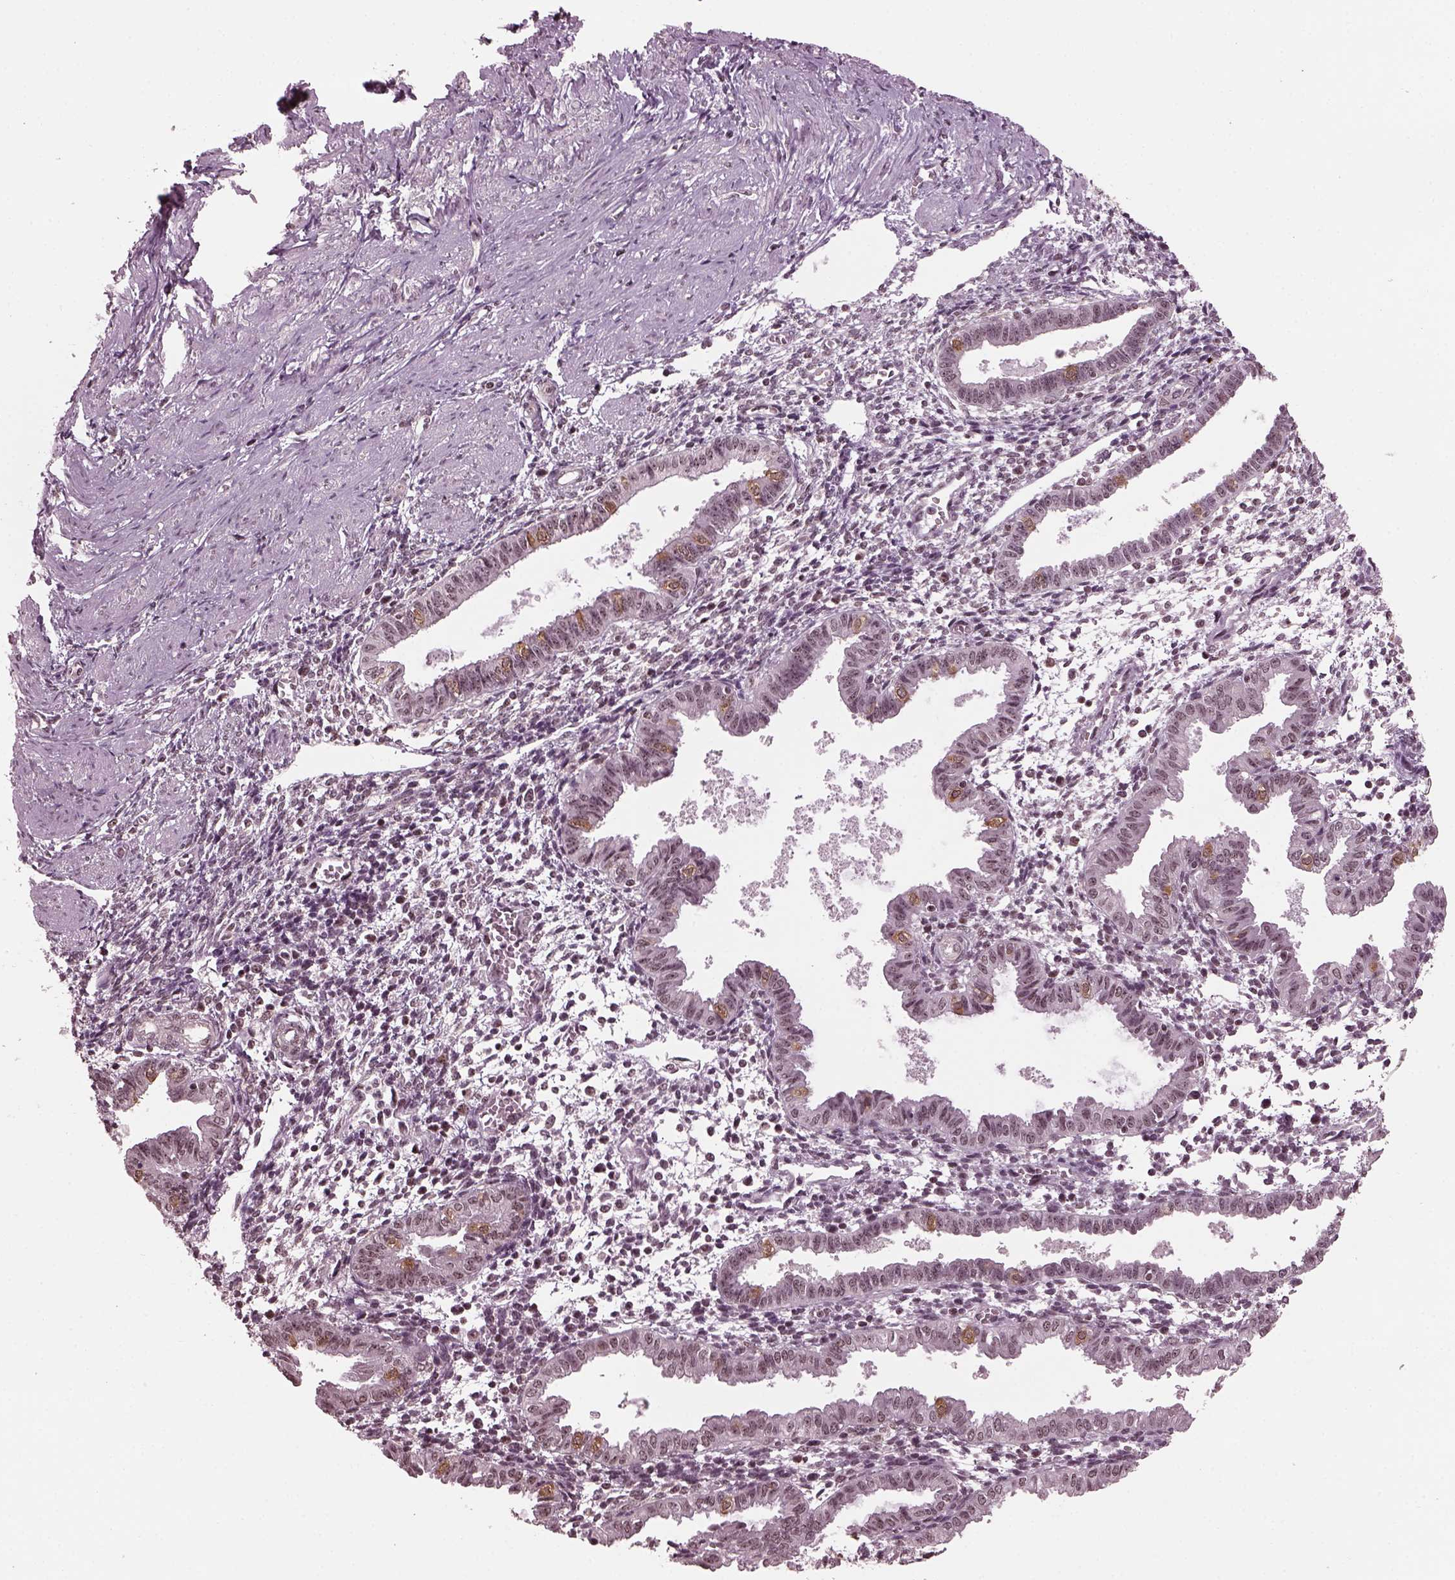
{"staining": {"intensity": "negative", "quantity": "none", "location": "none"}, "tissue": "endometrium", "cell_type": "Cells in endometrial stroma", "image_type": "normal", "snomed": [{"axis": "morphology", "description": "Normal tissue, NOS"}, {"axis": "topography", "description": "Endometrium"}], "caption": "A high-resolution image shows immunohistochemistry (IHC) staining of benign endometrium, which displays no significant expression in cells in endometrial stroma.", "gene": "RUVBL2", "patient": {"sex": "female", "age": 37}}